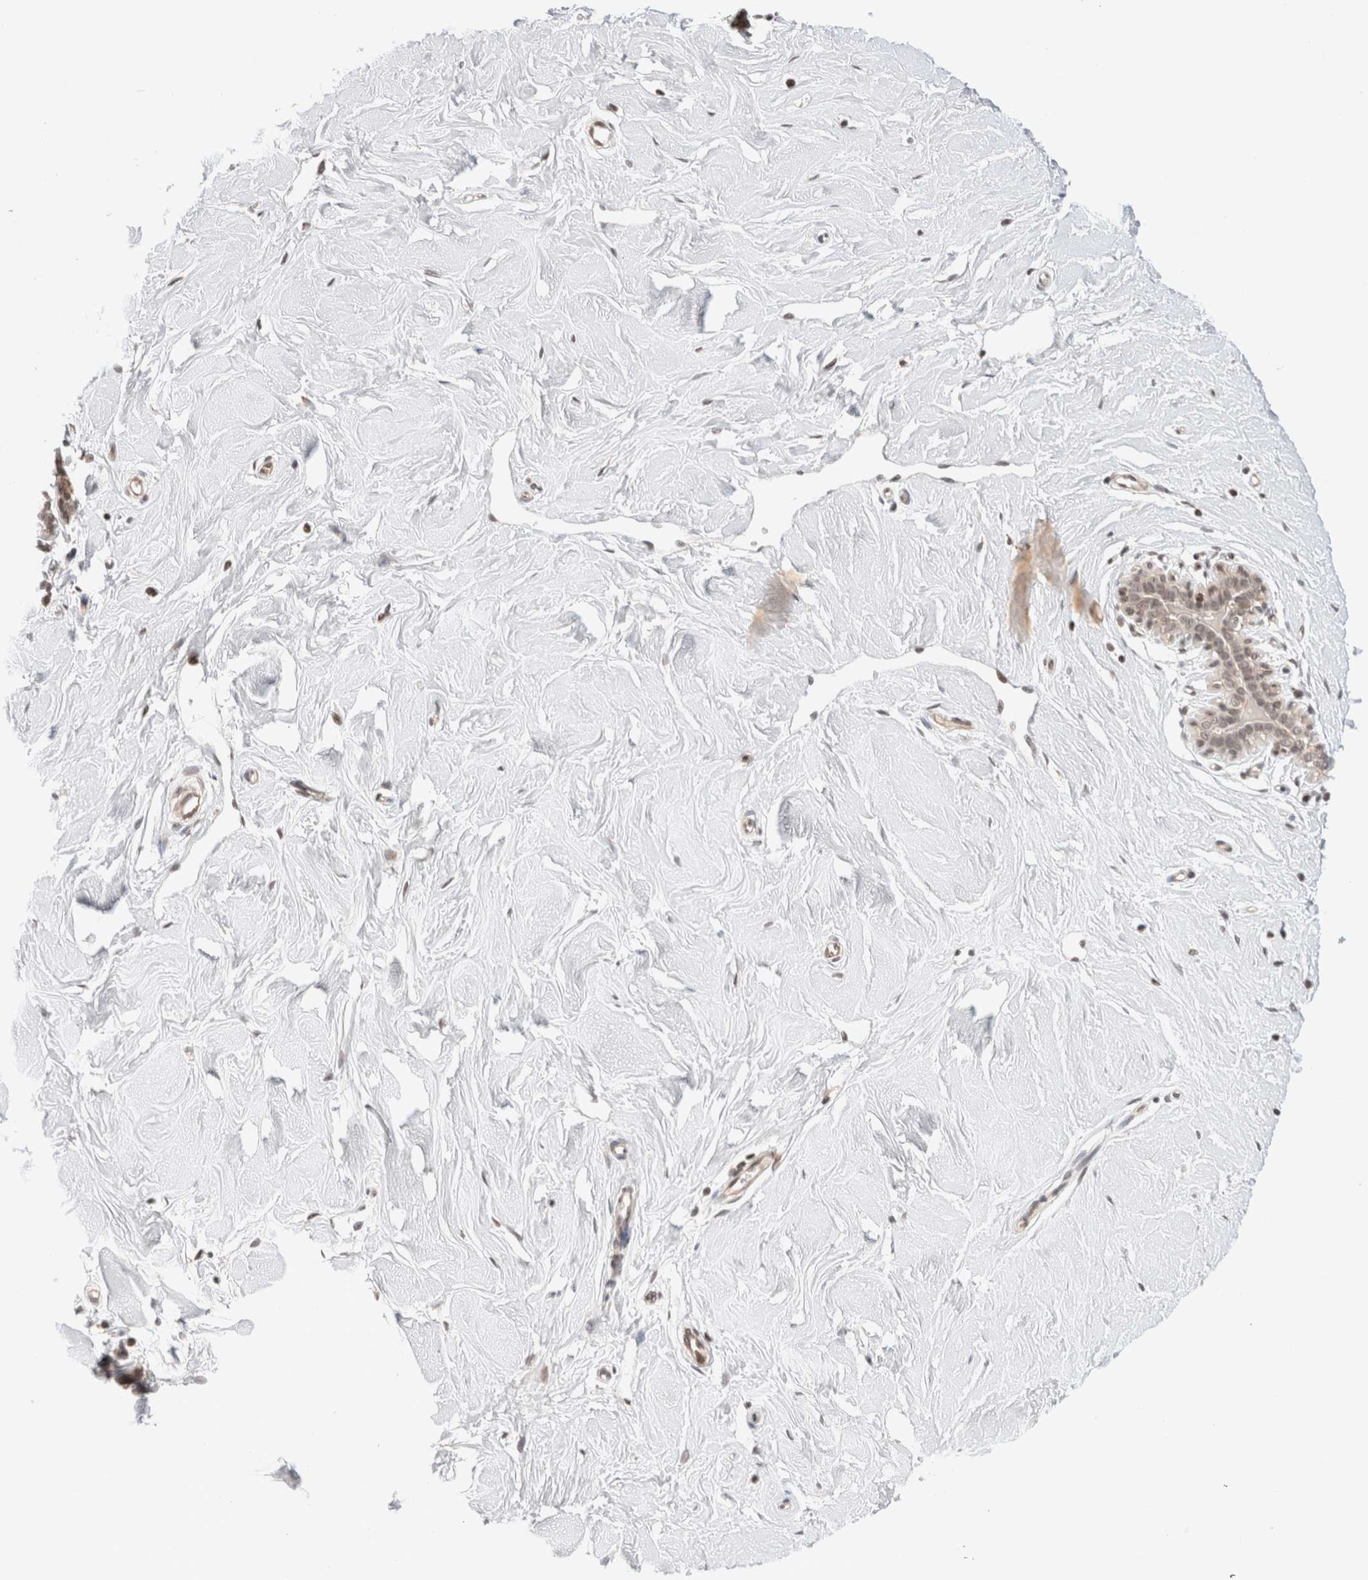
{"staining": {"intensity": "weak", "quantity": ">75%", "location": "nuclear"}, "tissue": "breast", "cell_type": "Adipocytes", "image_type": "normal", "snomed": [{"axis": "morphology", "description": "Normal tissue, NOS"}, {"axis": "topography", "description": "Breast"}], "caption": "DAB immunohistochemical staining of unremarkable human breast displays weak nuclear protein expression in approximately >75% of adipocytes.", "gene": "GATAD2A", "patient": {"sex": "female", "age": 23}}